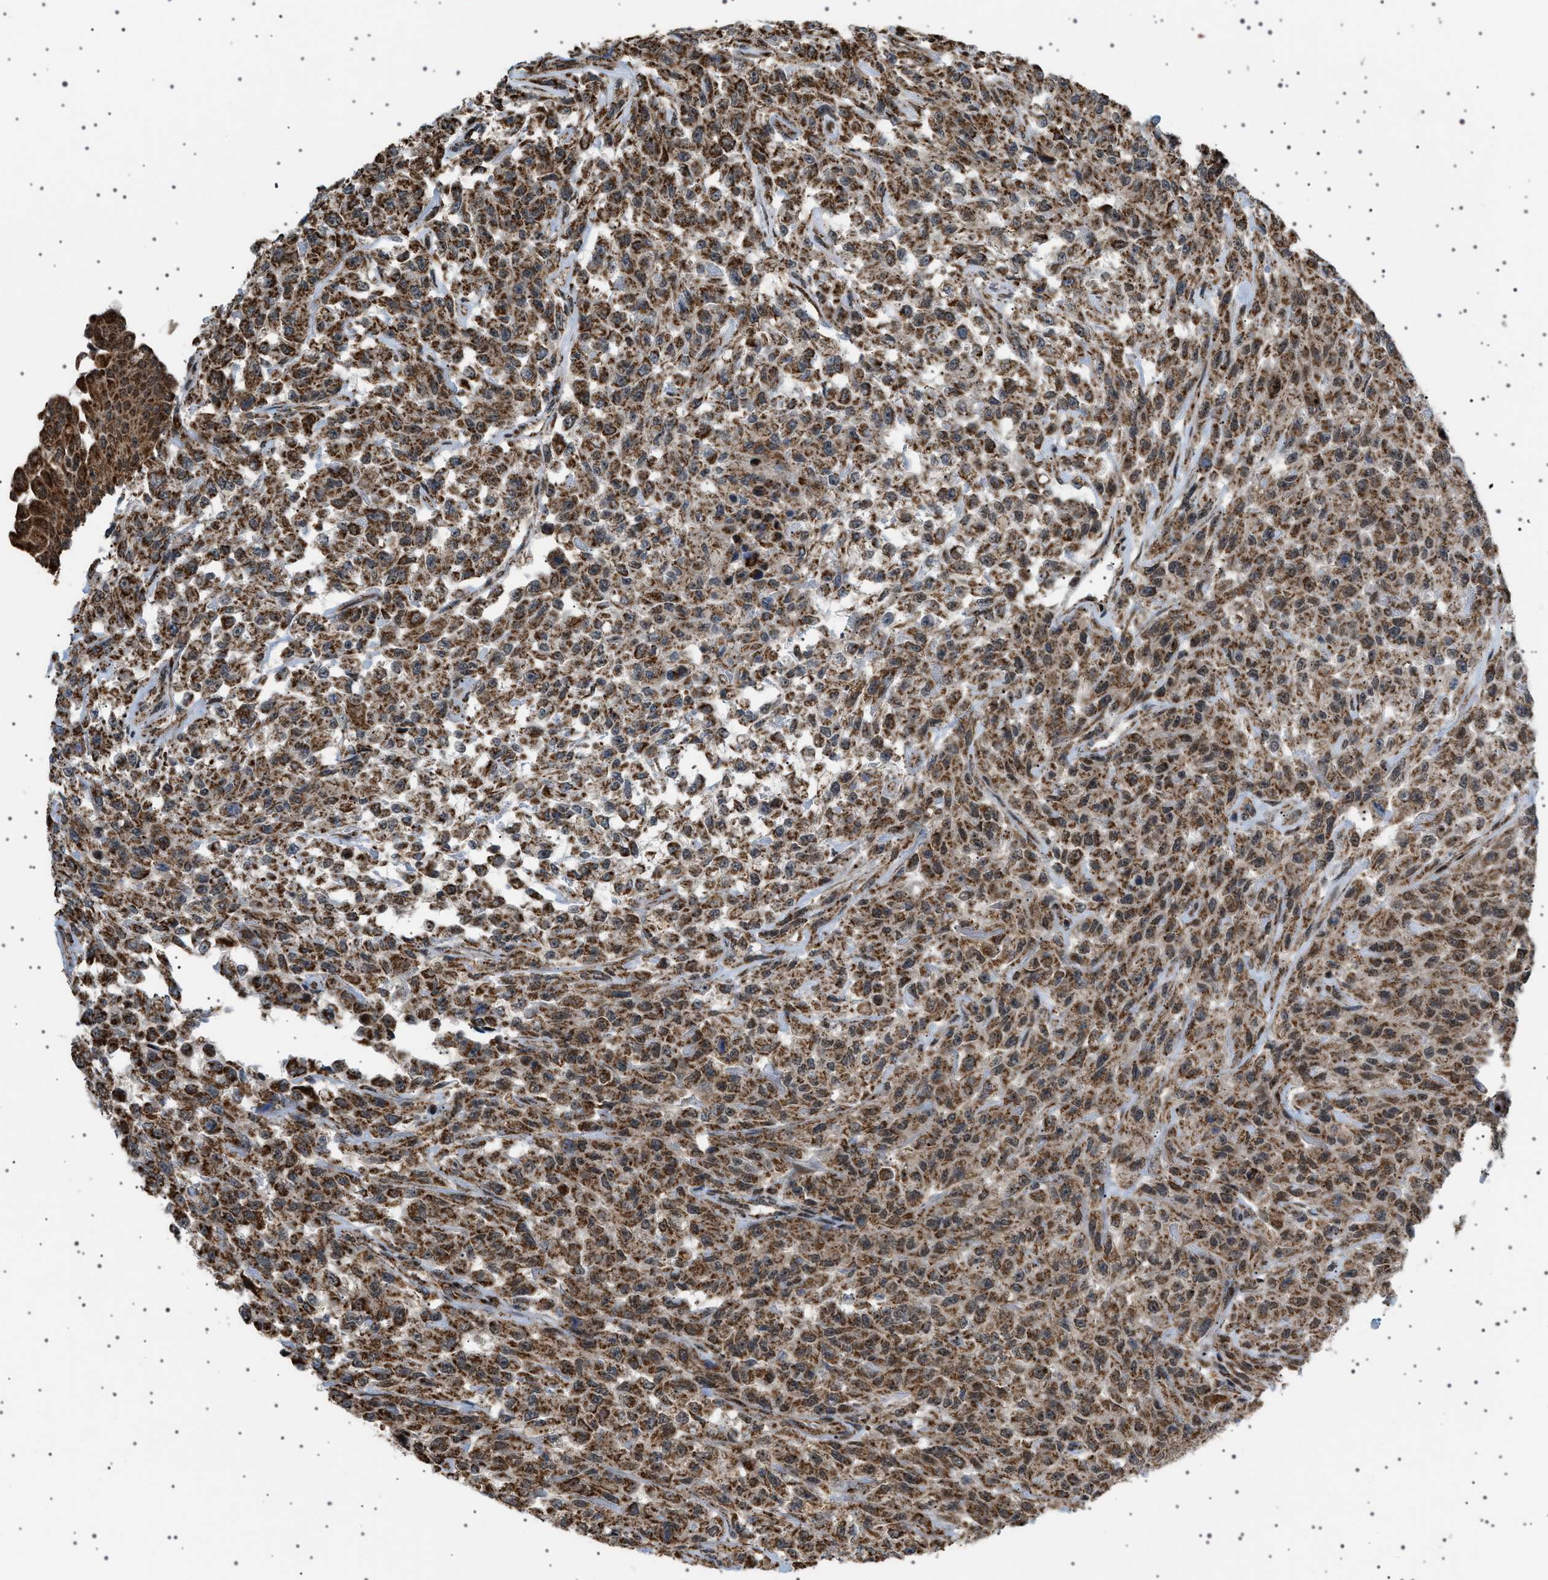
{"staining": {"intensity": "strong", "quantity": ">75%", "location": "cytoplasmic/membranous"}, "tissue": "urothelial cancer", "cell_type": "Tumor cells", "image_type": "cancer", "snomed": [{"axis": "morphology", "description": "Urothelial carcinoma, High grade"}, {"axis": "topography", "description": "Urinary bladder"}], "caption": "Protein expression analysis of high-grade urothelial carcinoma displays strong cytoplasmic/membranous positivity in approximately >75% of tumor cells.", "gene": "MELK", "patient": {"sex": "male", "age": 46}}